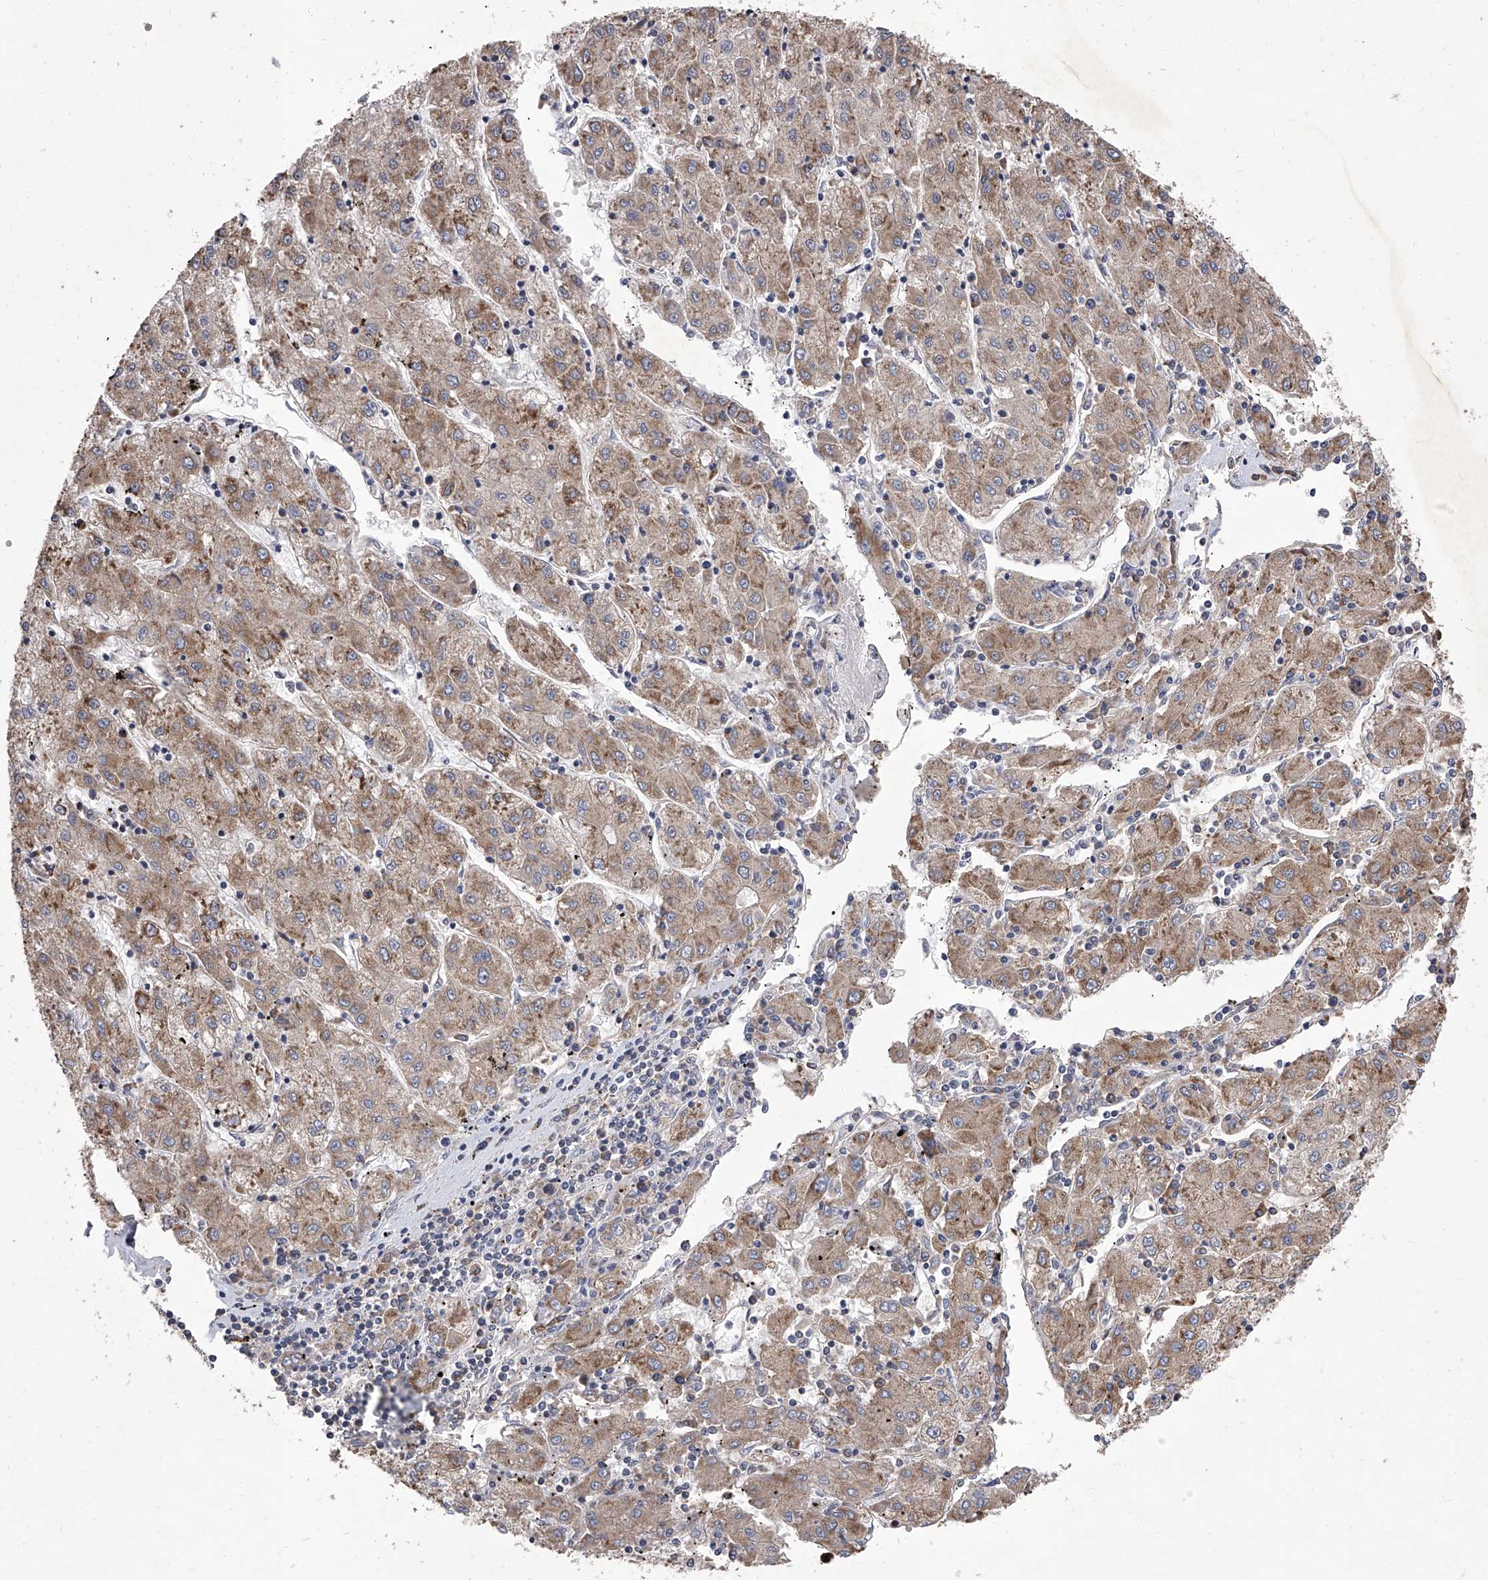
{"staining": {"intensity": "moderate", "quantity": ">75%", "location": "cytoplasmic/membranous"}, "tissue": "liver cancer", "cell_type": "Tumor cells", "image_type": "cancer", "snomed": [{"axis": "morphology", "description": "Carcinoma, Hepatocellular, NOS"}, {"axis": "topography", "description": "Liver"}], "caption": "A micrograph of liver hepatocellular carcinoma stained for a protein displays moderate cytoplasmic/membranous brown staining in tumor cells.", "gene": "EIF2S2", "patient": {"sex": "male", "age": 72}}